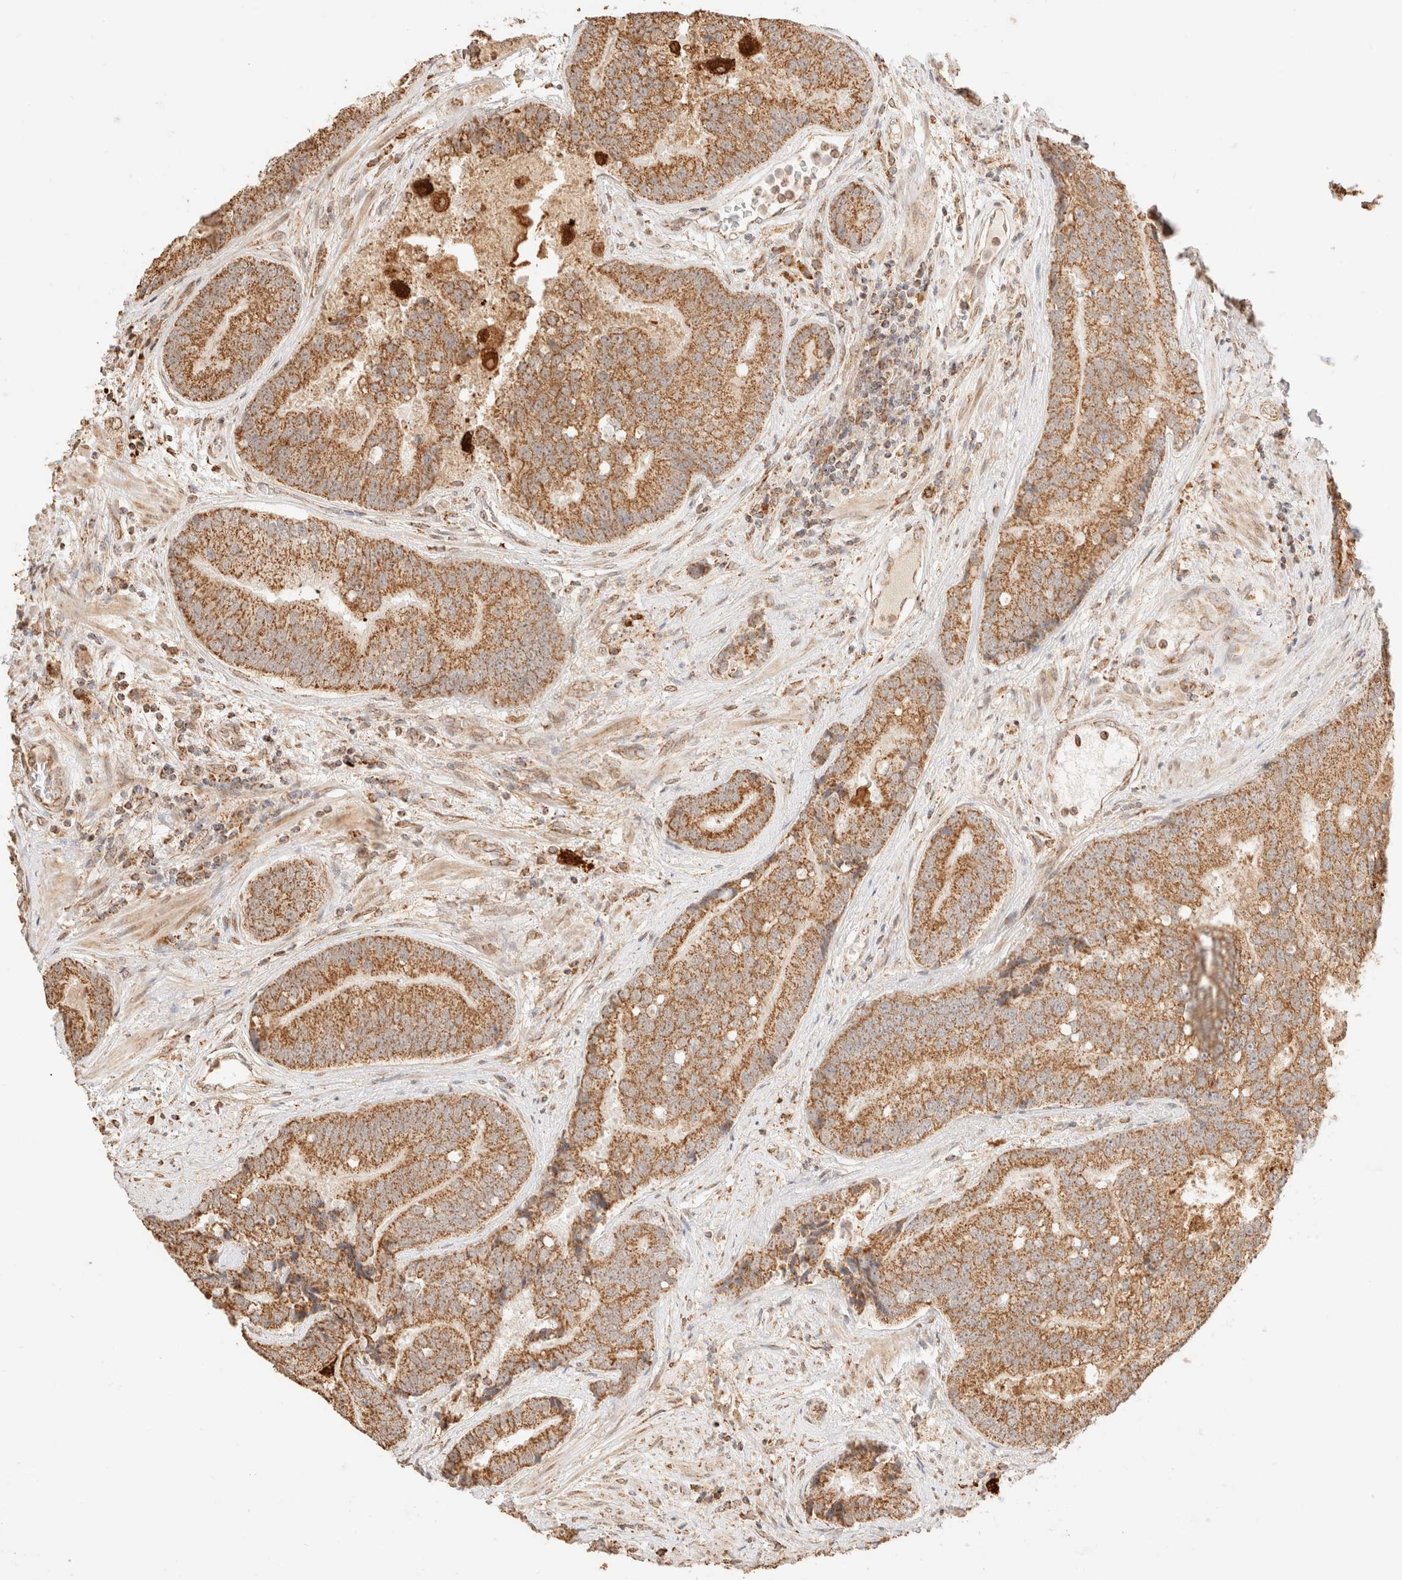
{"staining": {"intensity": "moderate", "quantity": ">75%", "location": "cytoplasmic/membranous"}, "tissue": "prostate cancer", "cell_type": "Tumor cells", "image_type": "cancer", "snomed": [{"axis": "morphology", "description": "Adenocarcinoma, High grade"}, {"axis": "topography", "description": "Prostate"}], "caption": "Adenocarcinoma (high-grade) (prostate) was stained to show a protein in brown. There is medium levels of moderate cytoplasmic/membranous positivity in about >75% of tumor cells.", "gene": "TACO1", "patient": {"sex": "male", "age": 70}}